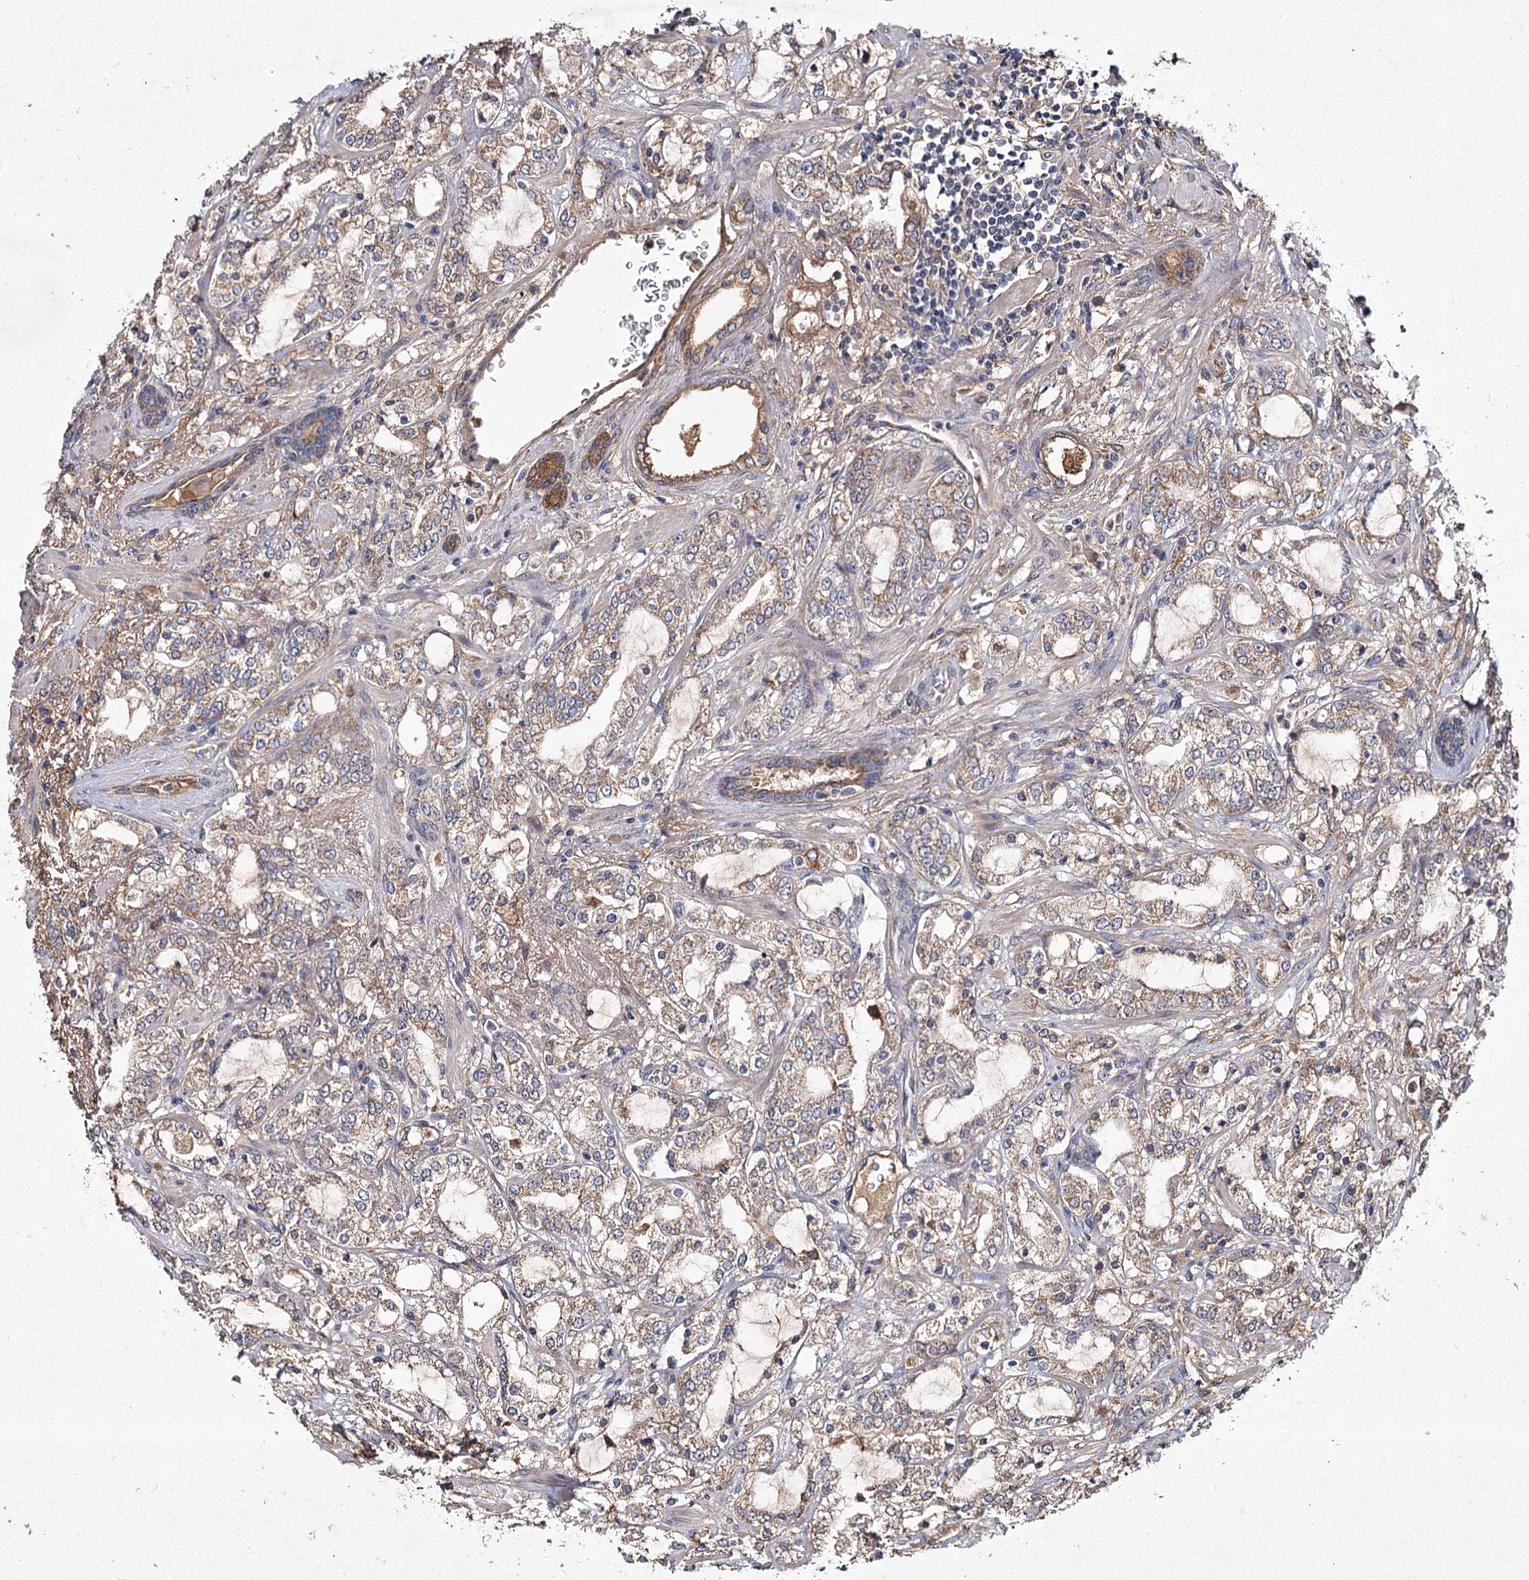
{"staining": {"intensity": "moderate", "quantity": "25%-75%", "location": "cytoplasmic/membranous"}, "tissue": "prostate cancer", "cell_type": "Tumor cells", "image_type": "cancer", "snomed": [{"axis": "morphology", "description": "Adenocarcinoma, High grade"}, {"axis": "topography", "description": "Prostate"}], "caption": "Brown immunohistochemical staining in prostate adenocarcinoma (high-grade) reveals moderate cytoplasmic/membranous expression in about 25%-75% of tumor cells.", "gene": "MFN1", "patient": {"sex": "male", "age": 64}}